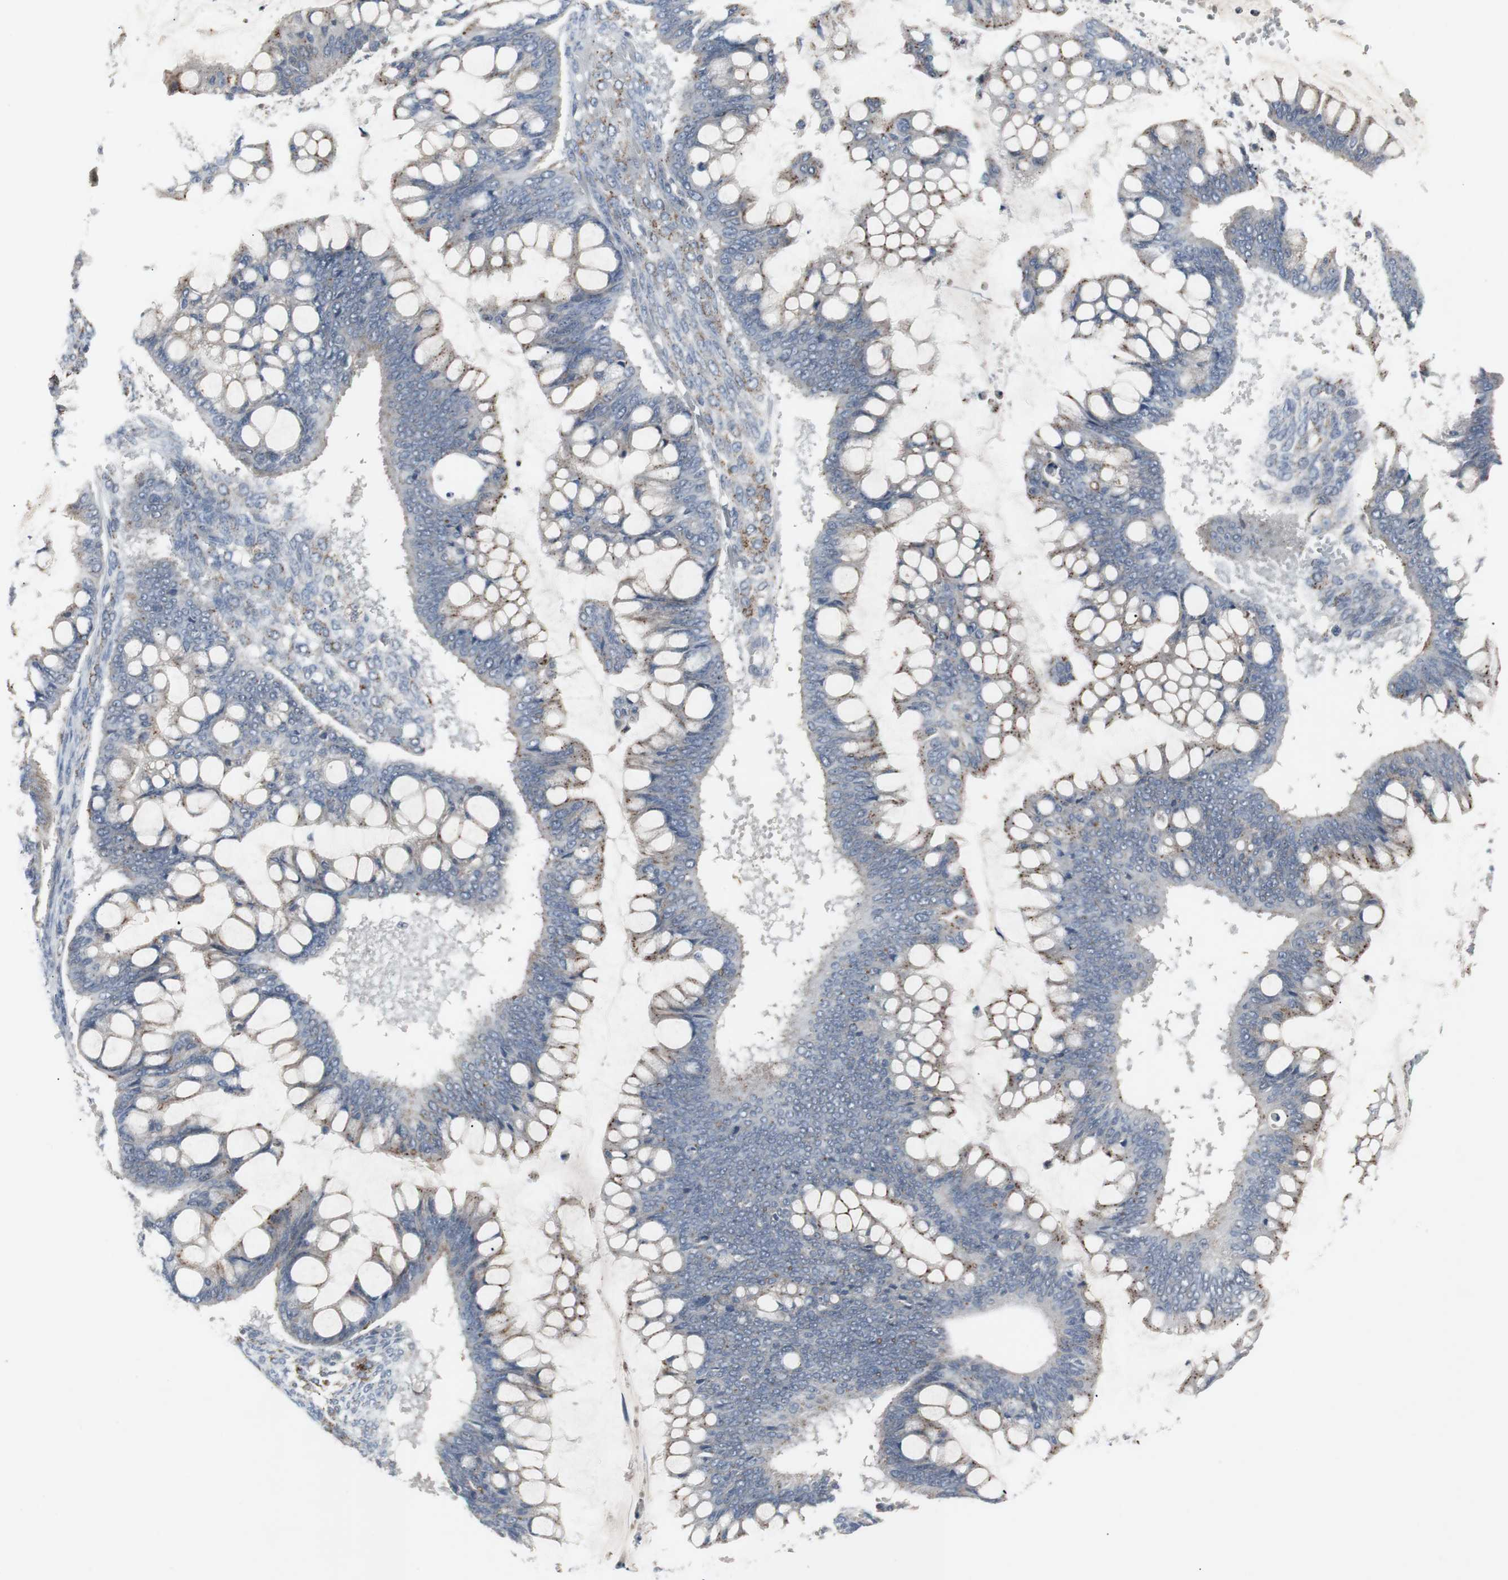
{"staining": {"intensity": "strong", "quantity": "25%-75%", "location": "cytoplasmic/membranous"}, "tissue": "ovarian cancer", "cell_type": "Tumor cells", "image_type": "cancer", "snomed": [{"axis": "morphology", "description": "Cystadenocarcinoma, mucinous, NOS"}, {"axis": "topography", "description": "Ovary"}], "caption": "Tumor cells display high levels of strong cytoplasmic/membranous expression in about 25%-75% of cells in ovarian cancer (mucinous cystadenocarcinoma).", "gene": "GBA1", "patient": {"sex": "female", "age": 73}}